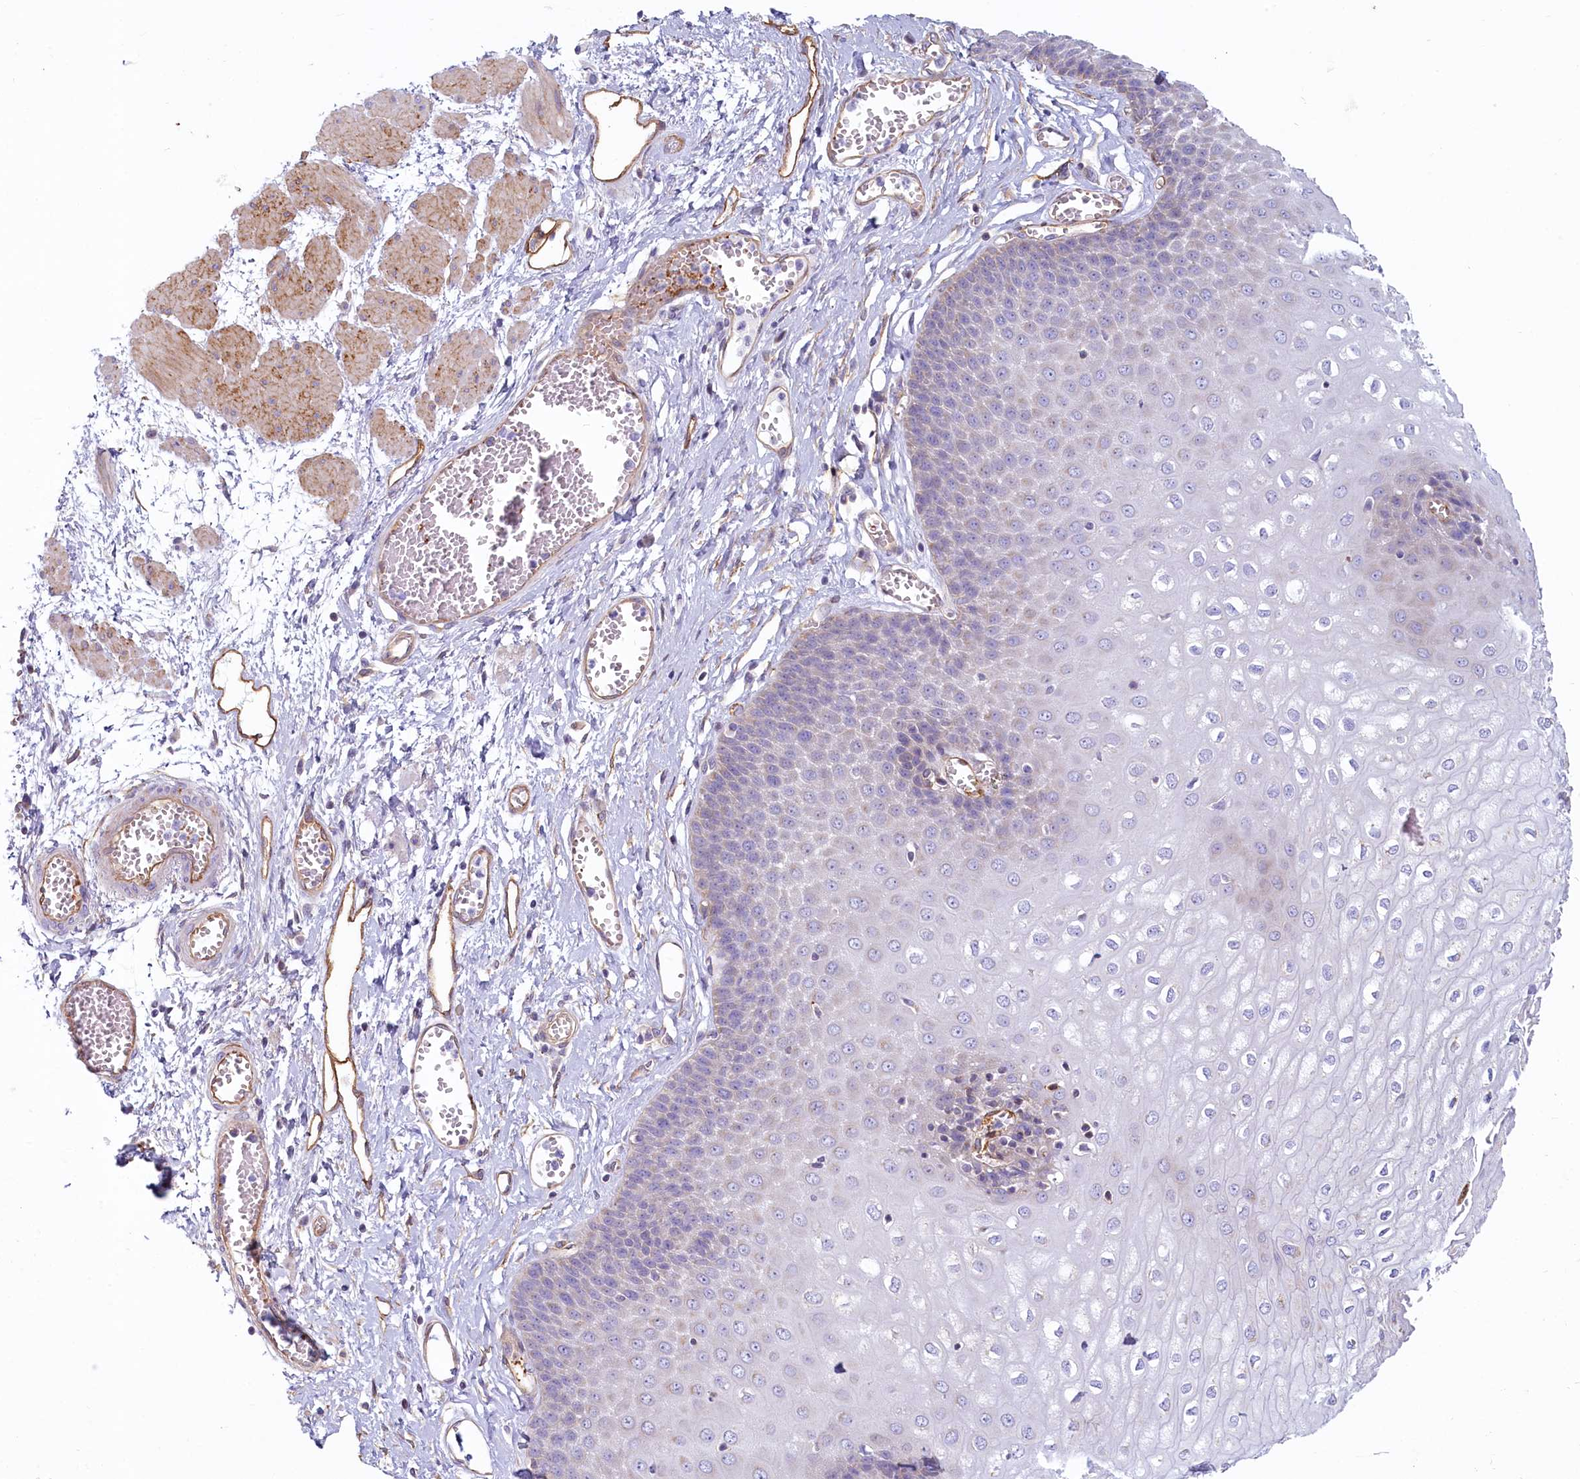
{"staining": {"intensity": "negative", "quantity": "none", "location": "none"}, "tissue": "esophagus", "cell_type": "Squamous epithelial cells", "image_type": "normal", "snomed": [{"axis": "morphology", "description": "Normal tissue, NOS"}, {"axis": "topography", "description": "Esophagus"}], "caption": "Immunohistochemical staining of normal esophagus reveals no significant staining in squamous epithelial cells. (DAB immunohistochemistry visualized using brightfield microscopy, high magnification).", "gene": "LMOD3", "patient": {"sex": "male", "age": 60}}